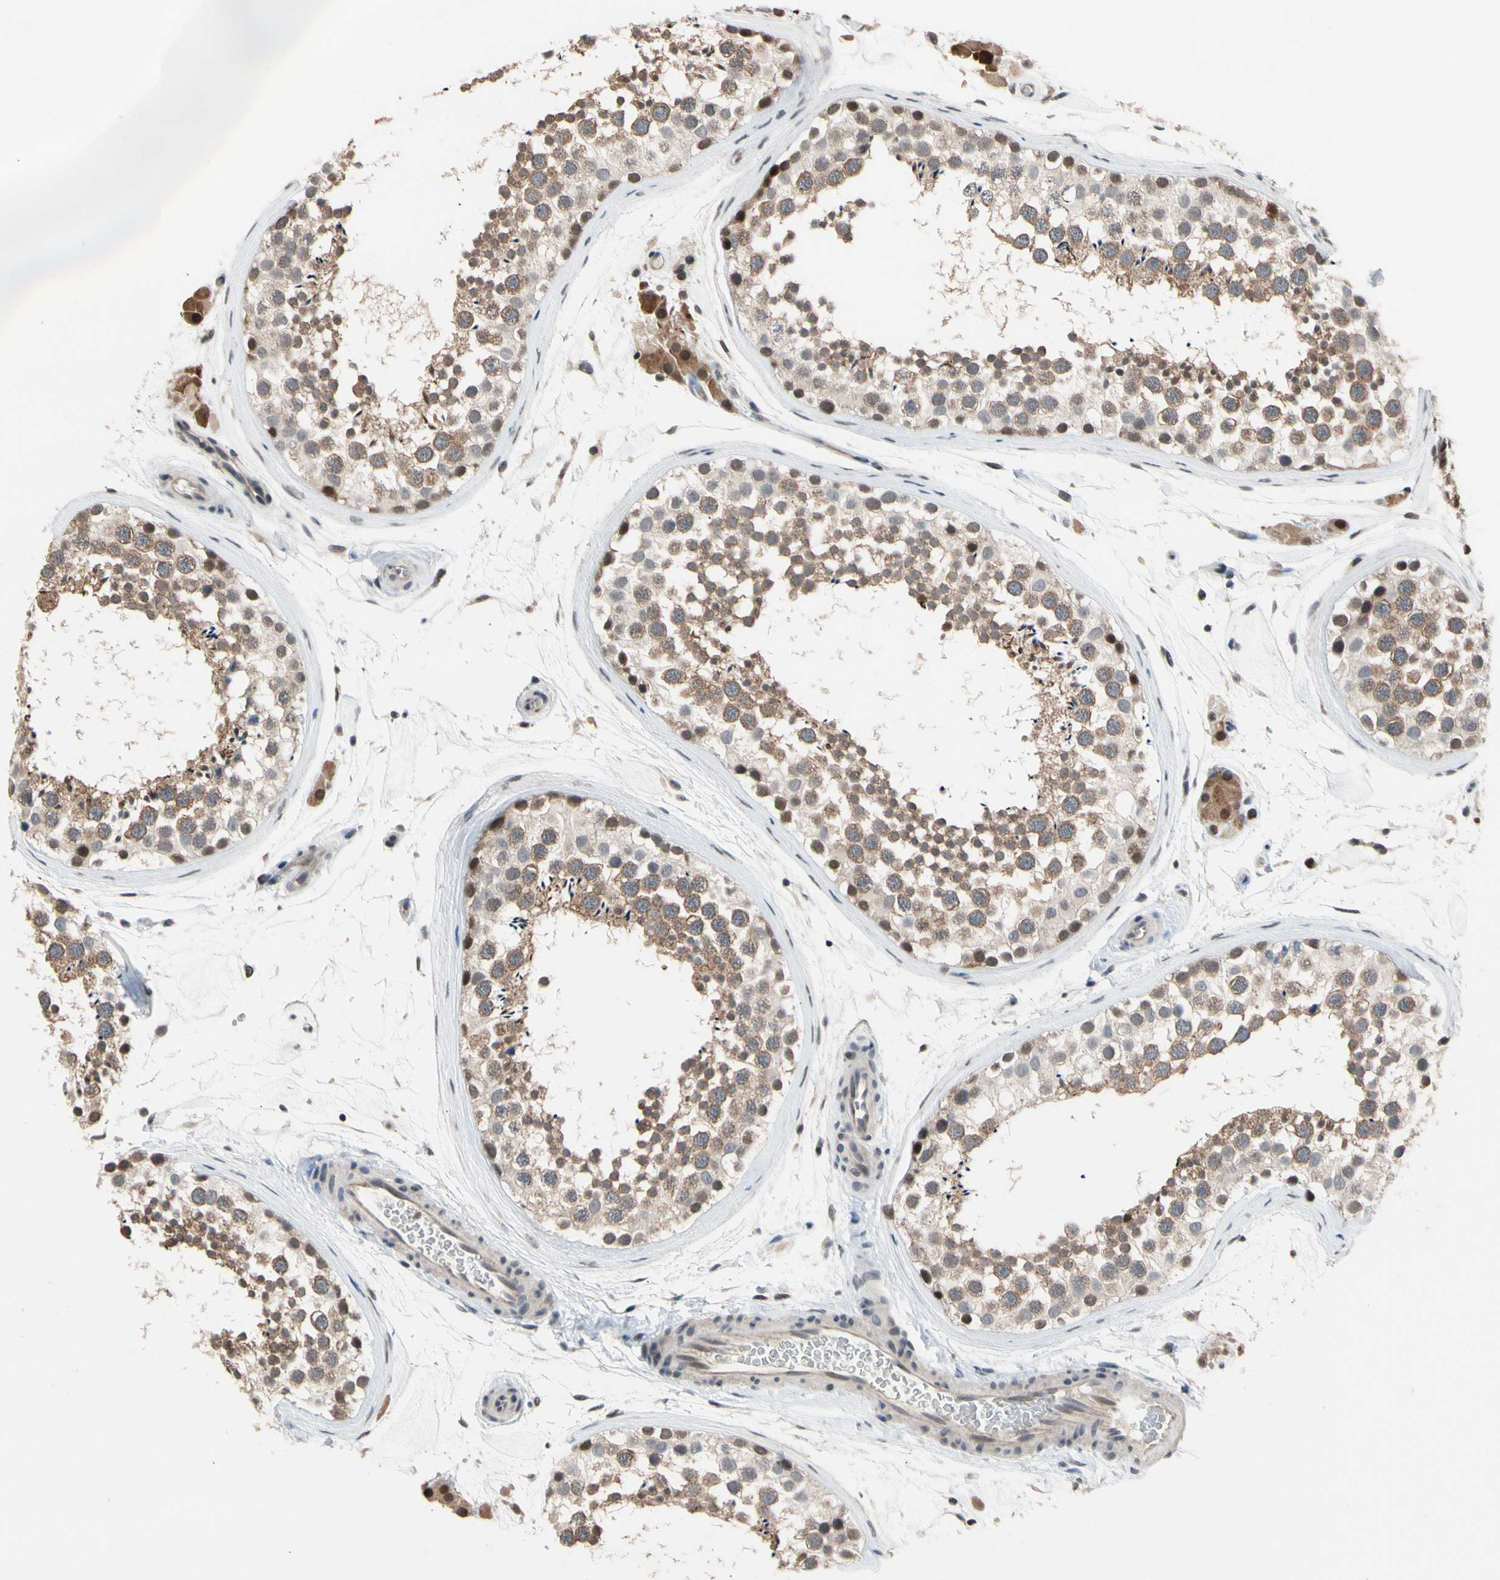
{"staining": {"intensity": "moderate", "quantity": ">75%", "location": "cytoplasmic/membranous,nuclear"}, "tissue": "testis", "cell_type": "Cells in seminiferous ducts", "image_type": "normal", "snomed": [{"axis": "morphology", "description": "Normal tissue, NOS"}, {"axis": "topography", "description": "Testis"}], "caption": "This image exhibits immunohistochemistry staining of unremarkable testis, with medium moderate cytoplasmic/membranous,nuclear expression in about >75% of cells in seminiferous ducts.", "gene": "NGEF", "patient": {"sex": "male", "age": 46}}